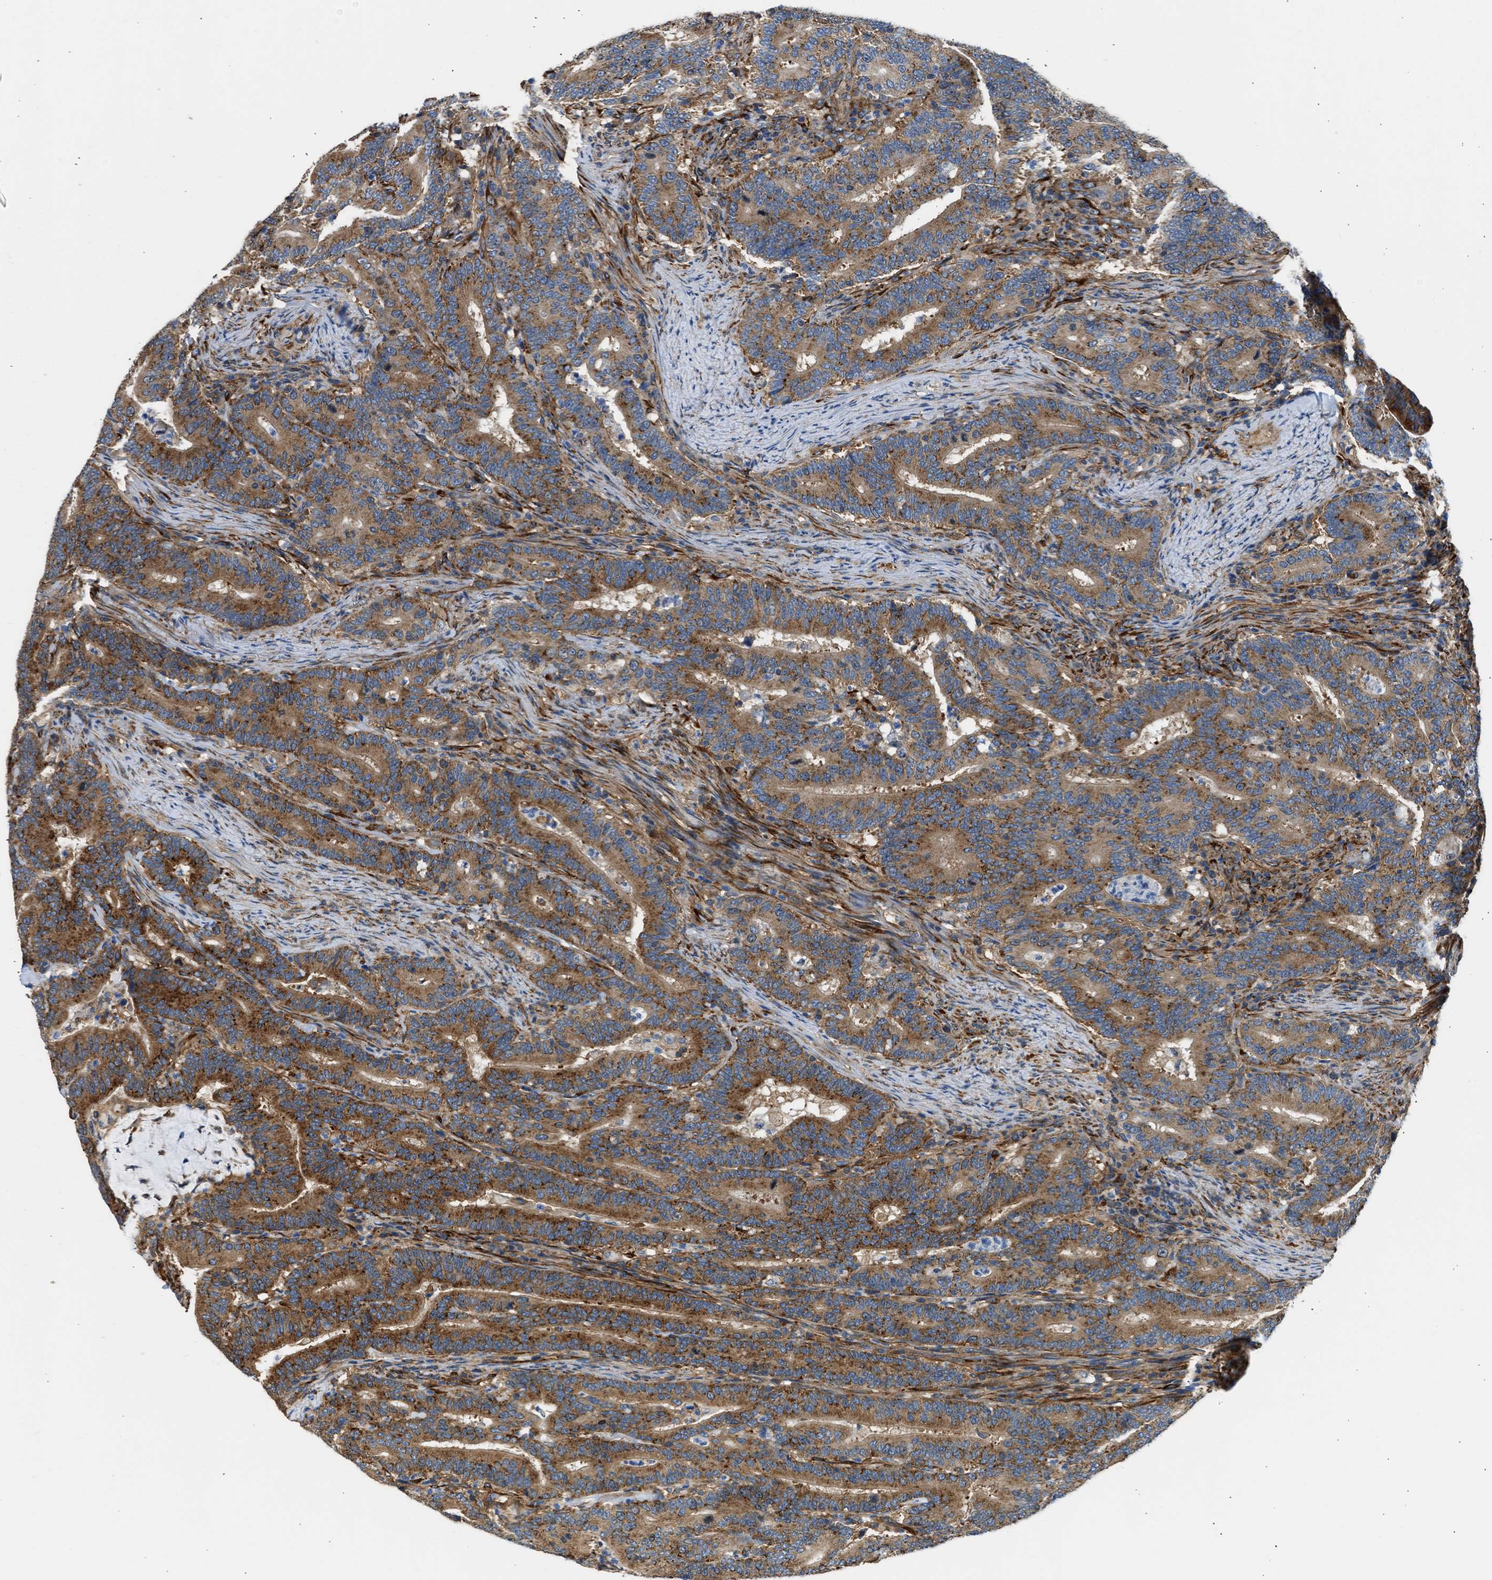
{"staining": {"intensity": "moderate", "quantity": ">75%", "location": "cytoplasmic/membranous"}, "tissue": "colorectal cancer", "cell_type": "Tumor cells", "image_type": "cancer", "snomed": [{"axis": "morphology", "description": "Adenocarcinoma, NOS"}, {"axis": "topography", "description": "Colon"}], "caption": "The histopathology image shows a brown stain indicating the presence of a protein in the cytoplasmic/membranous of tumor cells in colorectal adenocarcinoma.", "gene": "SEPTIN2", "patient": {"sex": "female", "age": 66}}